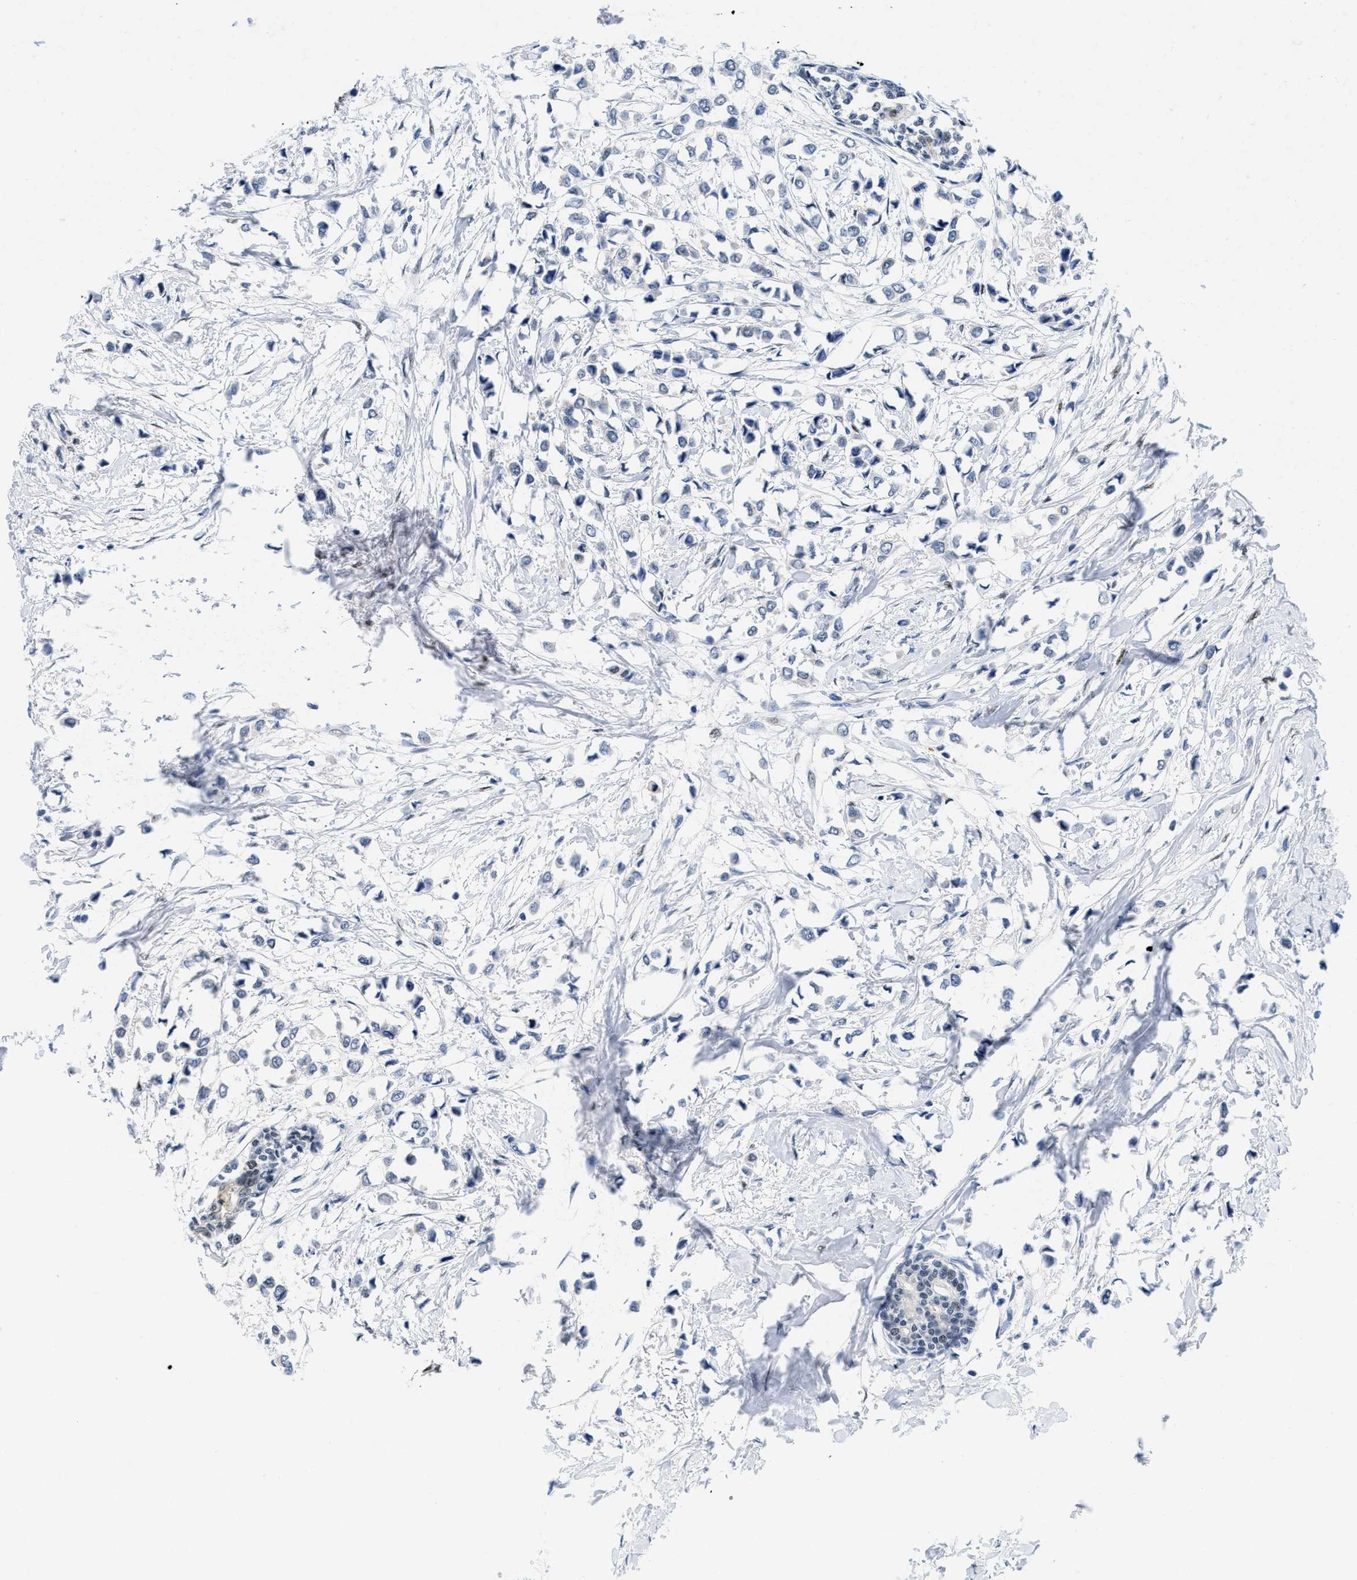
{"staining": {"intensity": "negative", "quantity": "none", "location": "none"}, "tissue": "breast cancer", "cell_type": "Tumor cells", "image_type": "cancer", "snomed": [{"axis": "morphology", "description": "Lobular carcinoma"}, {"axis": "topography", "description": "Breast"}], "caption": "The immunohistochemistry photomicrograph has no significant positivity in tumor cells of breast cancer tissue.", "gene": "NFIX", "patient": {"sex": "female", "age": 51}}